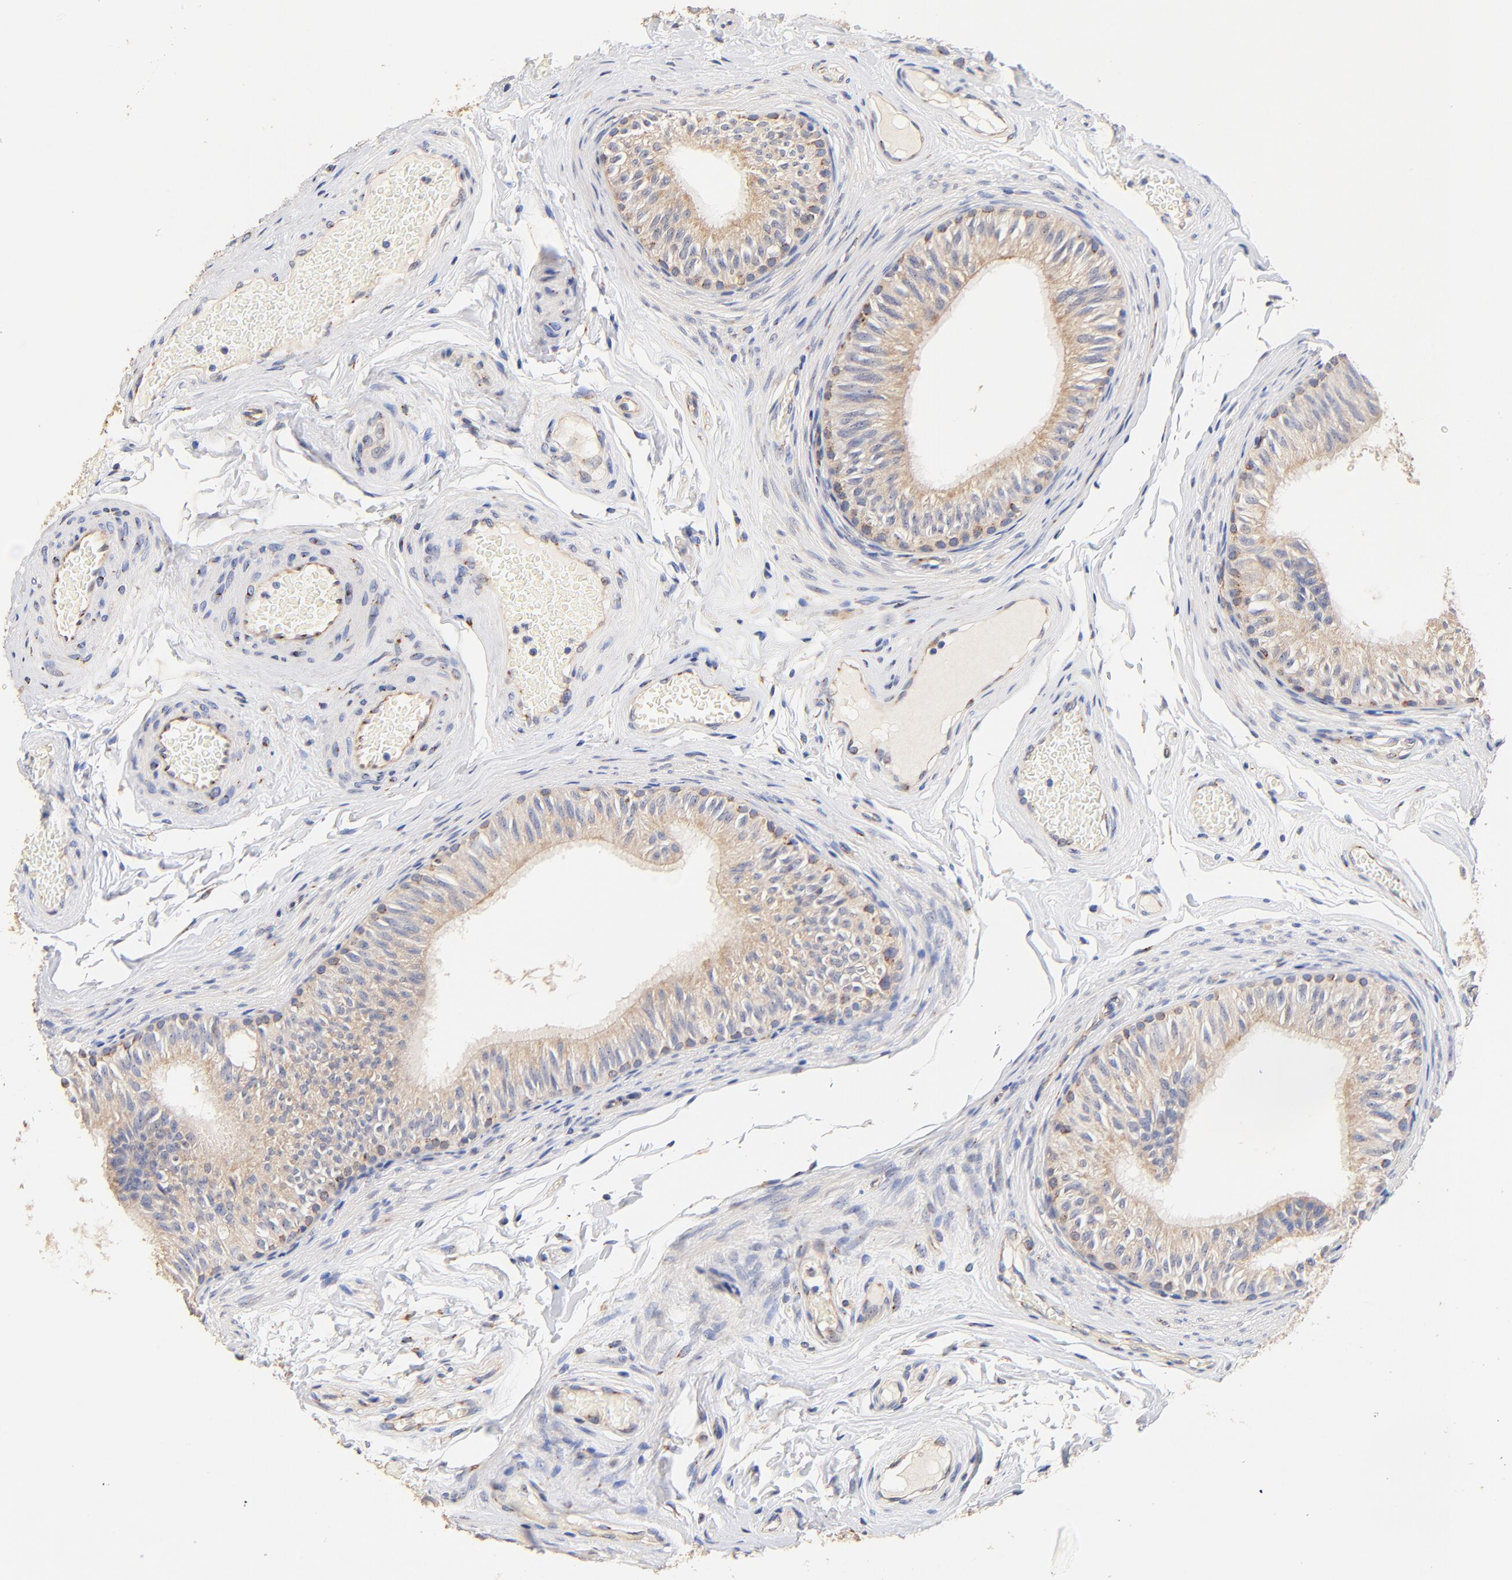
{"staining": {"intensity": "weak", "quantity": ">75%", "location": "cytoplasmic/membranous"}, "tissue": "epididymis", "cell_type": "Glandular cells", "image_type": "normal", "snomed": [{"axis": "morphology", "description": "Normal tissue, NOS"}, {"axis": "topography", "description": "Testis"}, {"axis": "topography", "description": "Epididymis"}], "caption": "Immunohistochemistry (DAB) staining of unremarkable human epididymis reveals weak cytoplasmic/membranous protein expression in approximately >75% of glandular cells.", "gene": "FMNL3", "patient": {"sex": "male", "age": 36}}